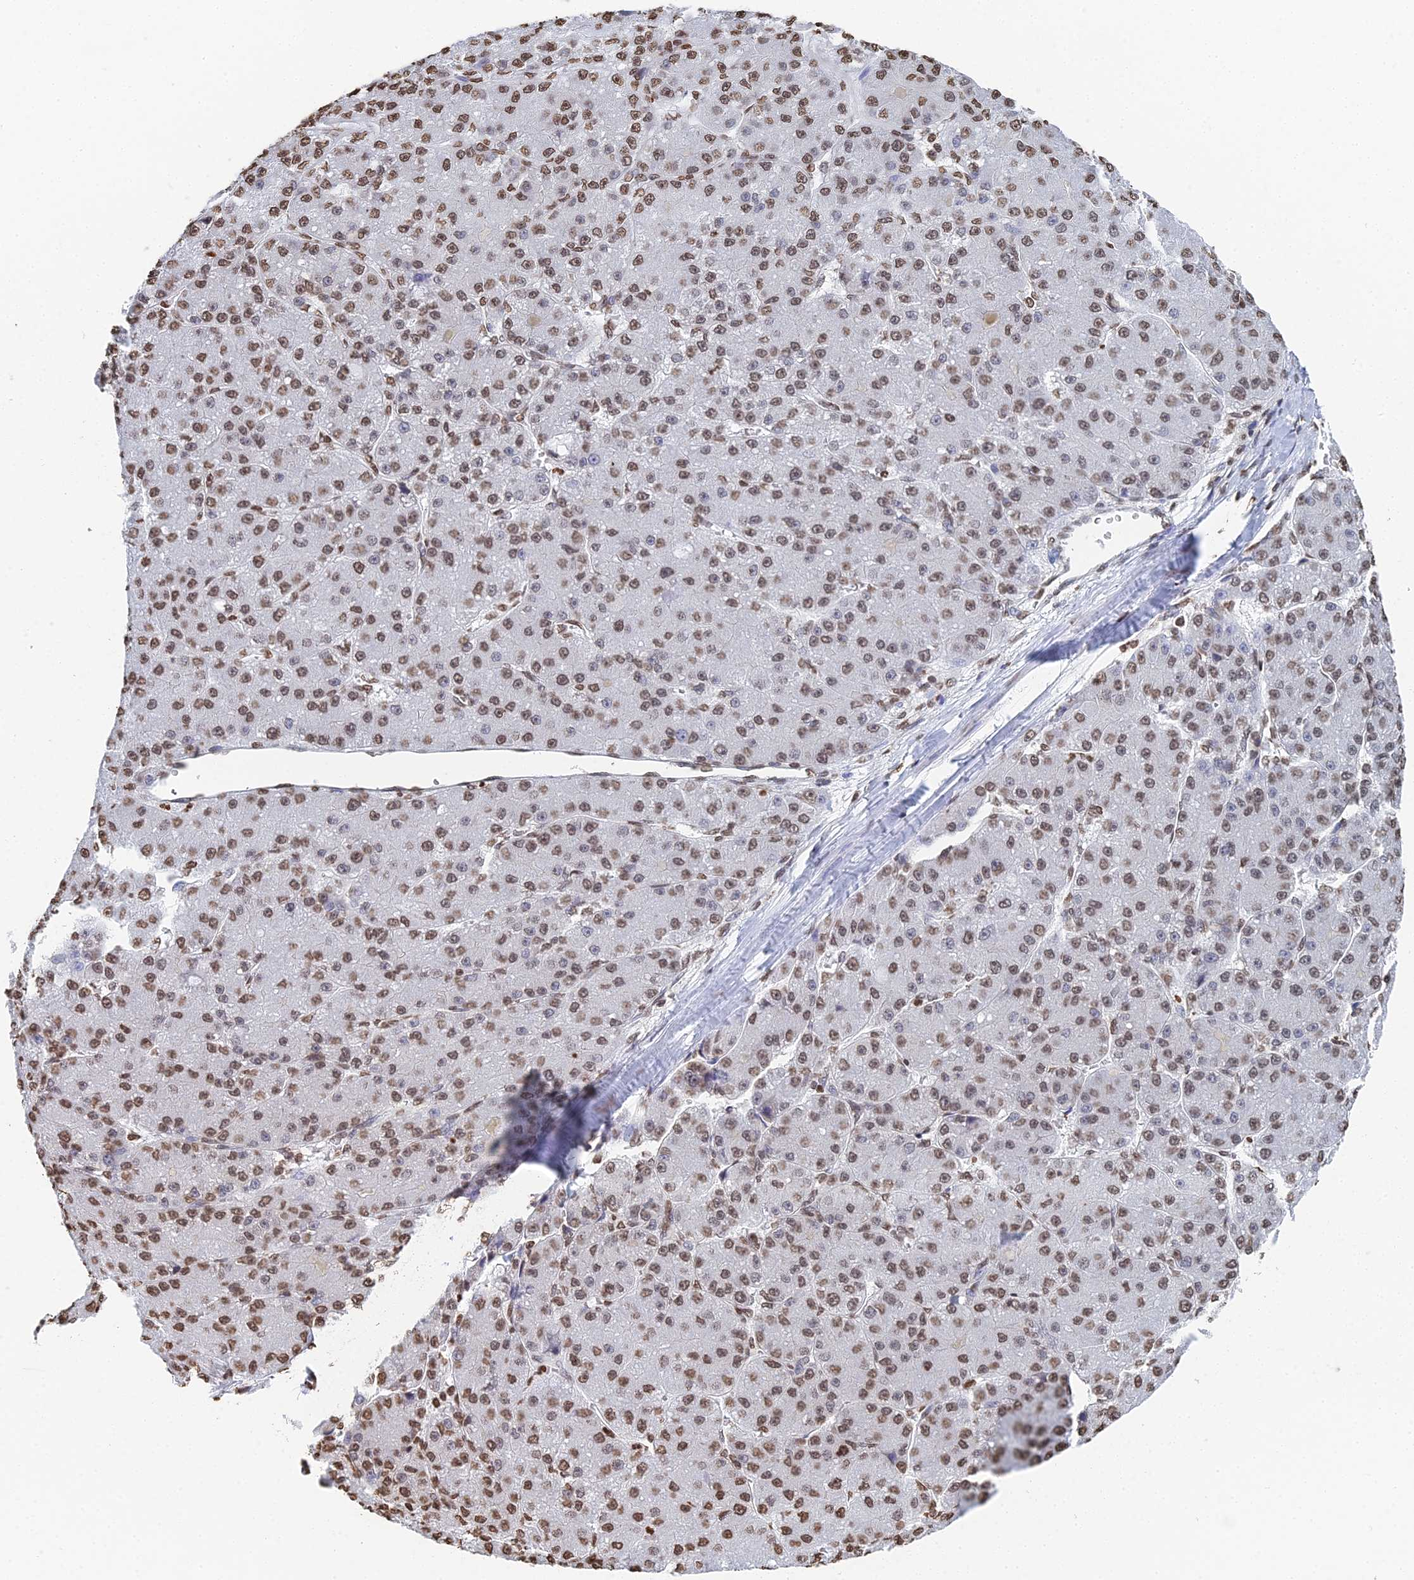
{"staining": {"intensity": "moderate", "quantity": ">75%", "location": "nuclear"}, "tissue": "liver cancer", "cell_type": "Tumor cells", "image_type": "cancer", "snomed": [{"axis": "morphology", "description": "Carcinoma, Hepatocellular, NOS"}, {"axis": "topography", "description": "Liver"}], "caption": "Hepatocellular carcinoma (liver) stained with a protein marker exhibits moderate staining in tumor cells.", "gene": "GBP3", "patient": {"sex": "male", "age": 67}}